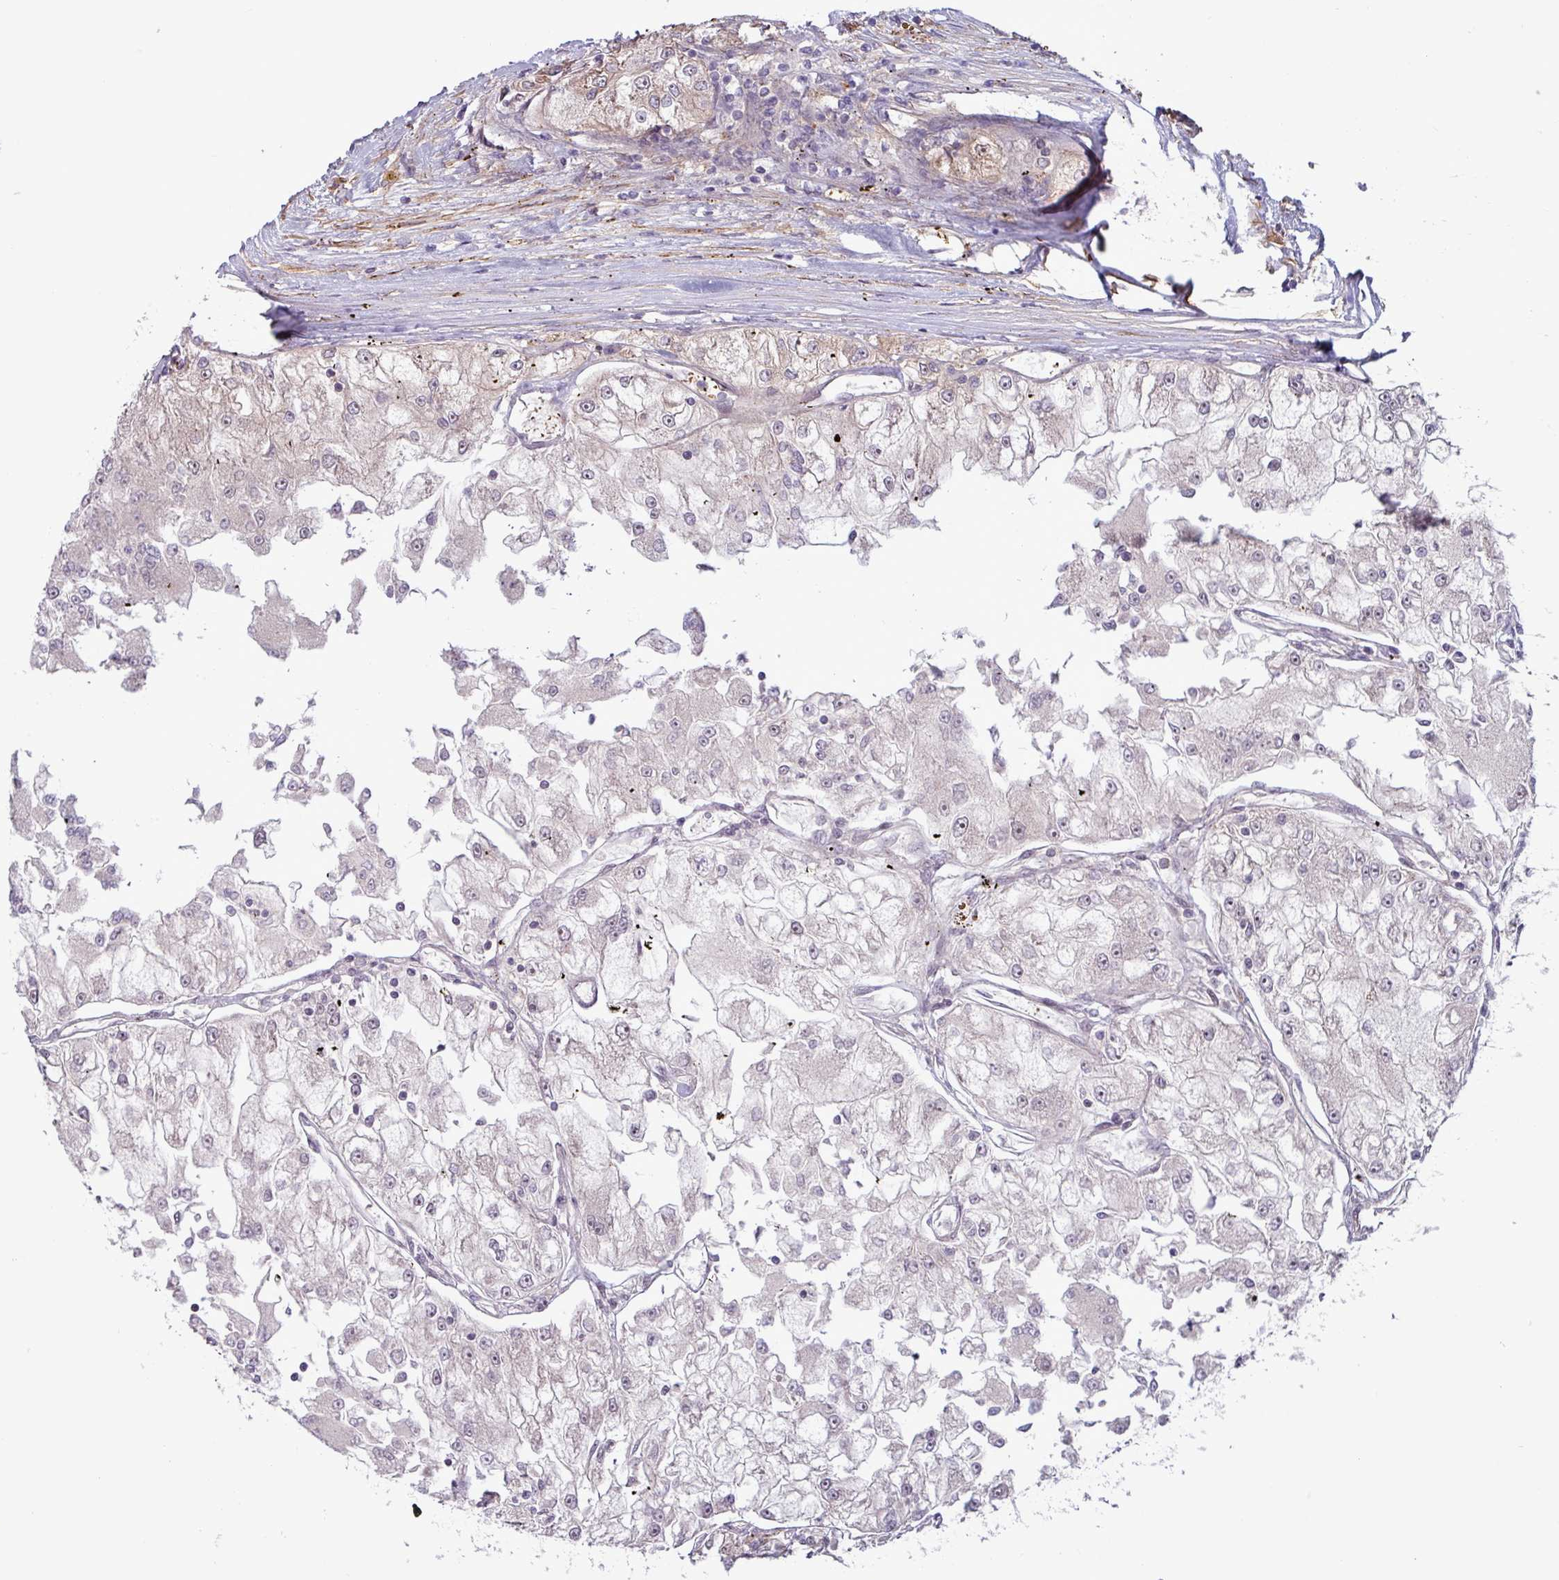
{"staining": {"intensity": "negative", "quantity": "none", "location": "none"}, "tissue": "renal cancer", "cell_type": "Tumor cells", "image_type": "cancer", "snomed": [{"axis": "morphology", "description": "Adenocarcinoma, NOS"}, {"axis": "topography", "description": "Kidney"}], "caption": "High power microscopy image of an IHC photomicrograph of adenocarcinoma (renal), revealing no significant staining in tumor cells.", "gene": "PCED1A", "patient": {"sex": "female", "age": 72}}